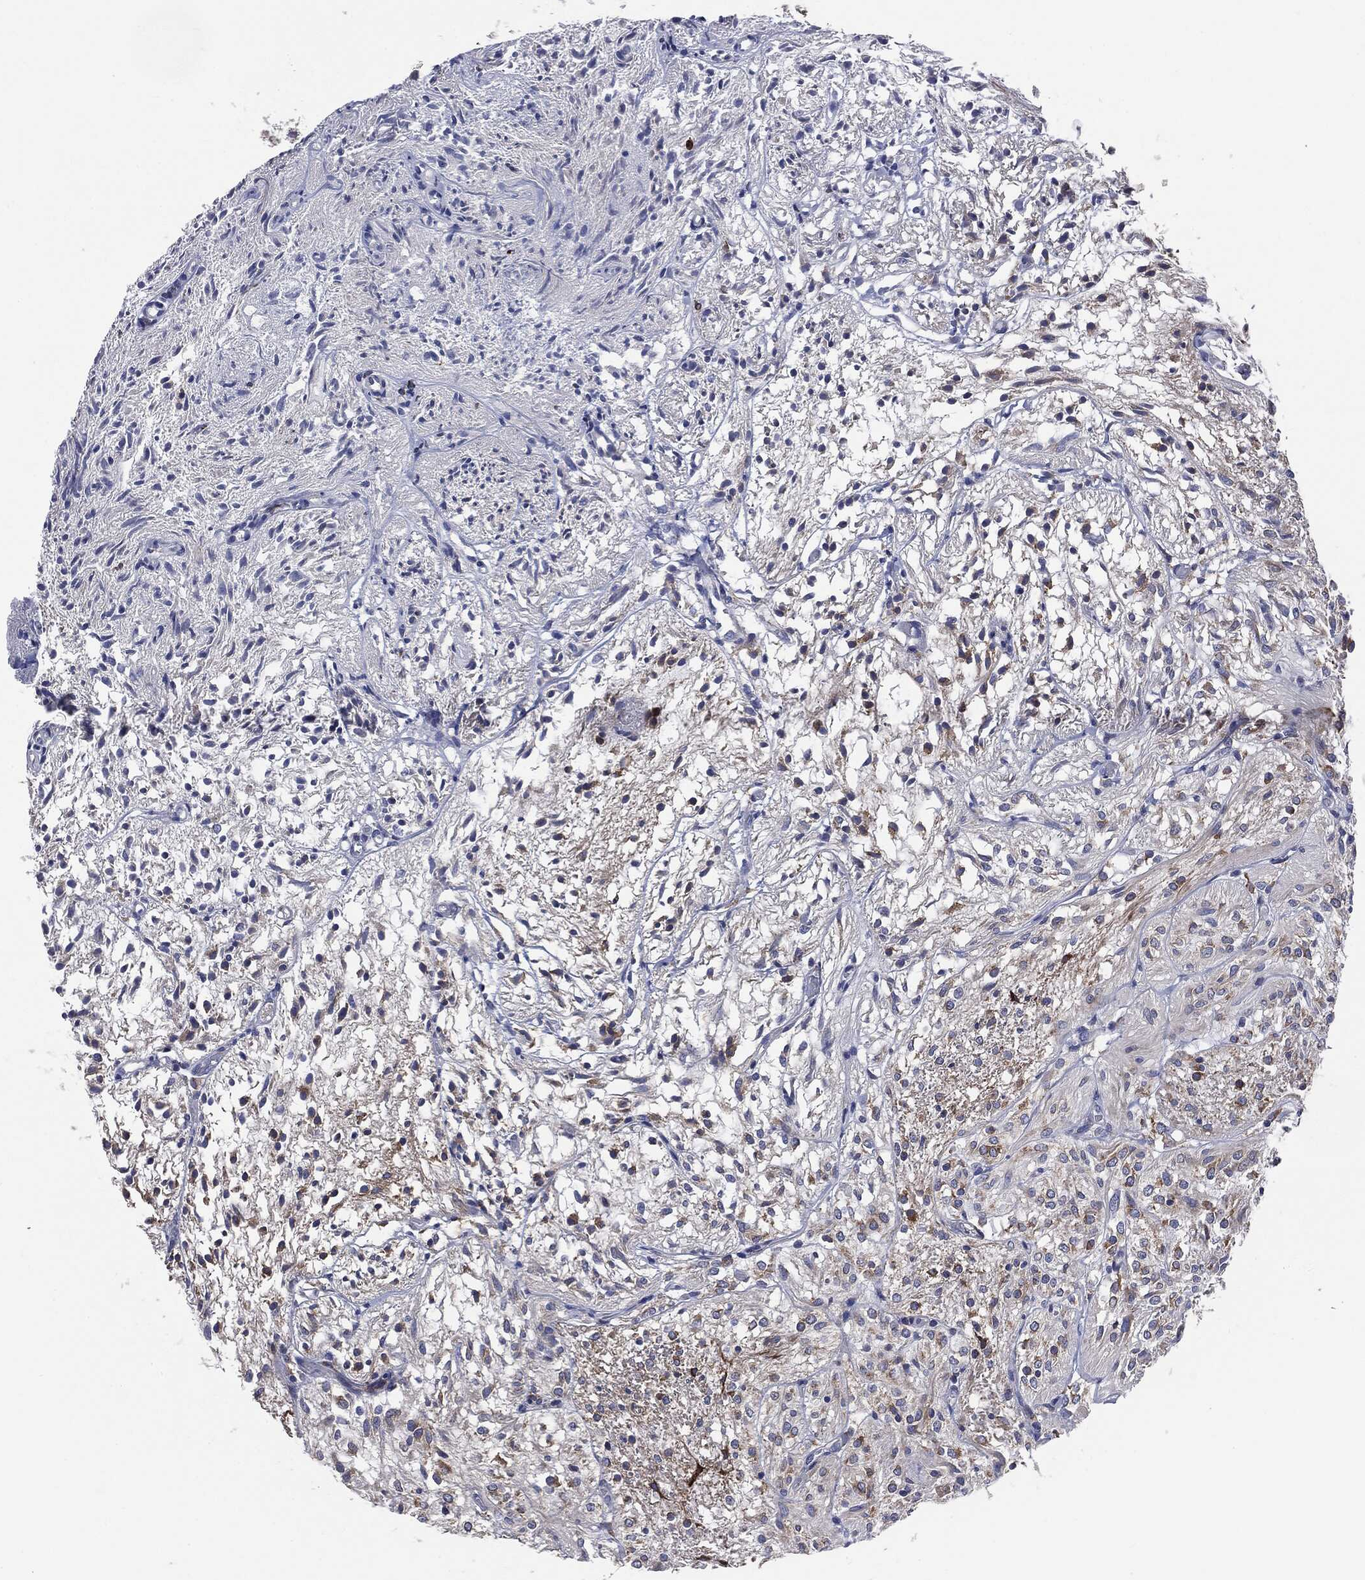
{"staining": {"intensity": "moderate", "quantity": "25%-75%", "location": "cytoplasmic/membranous"}, "tissue": "glioma", "cell_type": "Tumor cells", "image_type": "cancer", "snomed": [{"axis": "morphology", "description": "Glioma, malignant, Low grade"}, {"axis": "topography", "description": "Brain"}], "caption": "A high-resolution image shows IHC staining of glioma, which displays moderate cytoplasmic/membranous staining in about 25%-75% of tumor cells.", "gene": "PTGS2", "patient": {"sex": "male", "age": 3}}